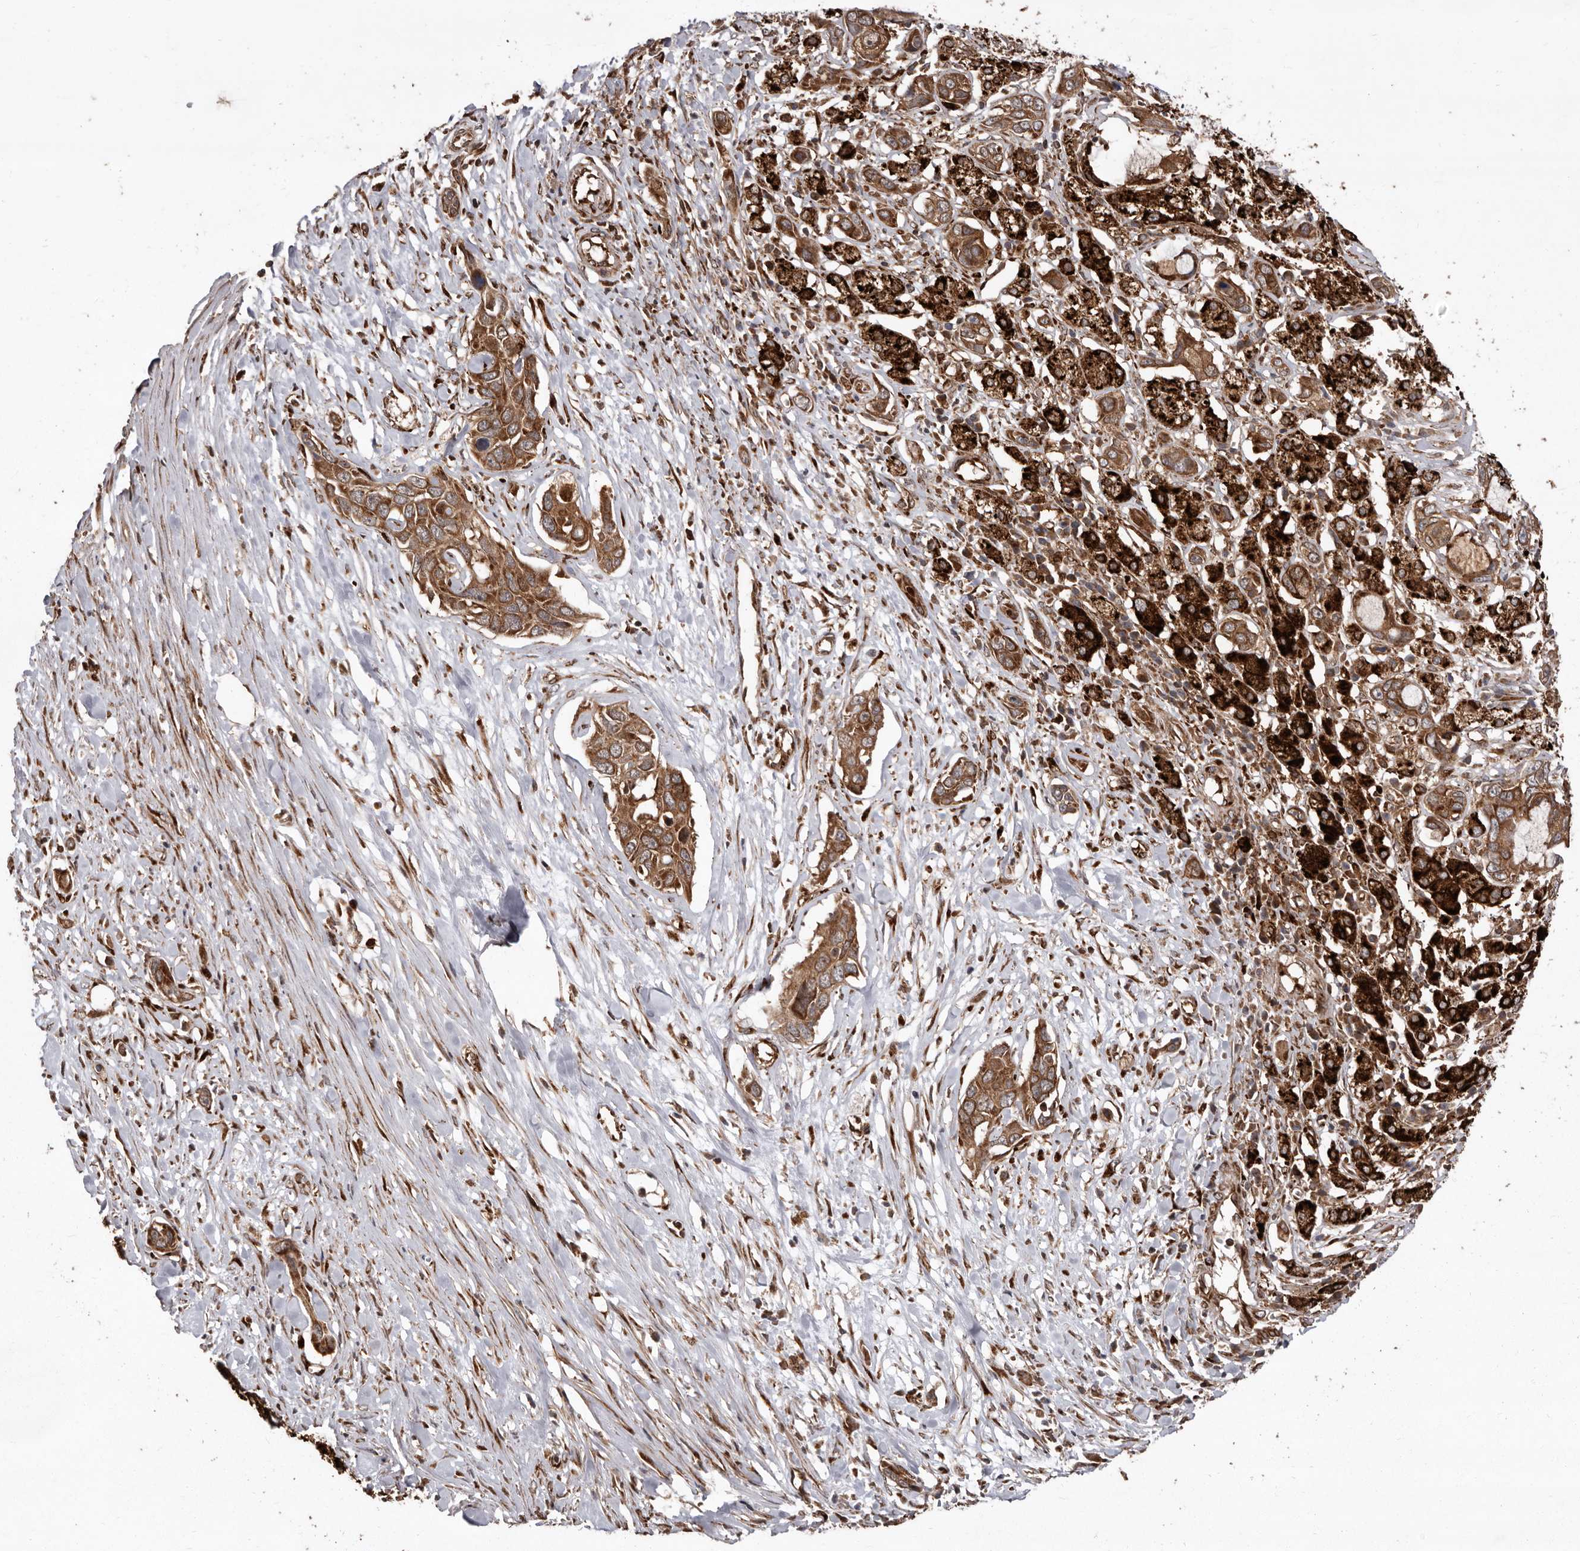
{"staining": {"intensity": "strong", "quantity": ">75%", "location": "cytoplasmic/membranous"}, "tissue": "pancreatic cancer", "cell_type": "Tumor cells", "image_type": "cancer", "snomed": [{"axis": "morphology", "description": "Adenocarcinoma, NOS"}, {"axis": "topography", "description": "Pancreas"}], "caption": "Protein staining shows strong cytoplasmic/membranous positivity in approximately >75% of tumor cells in pancreatic cancer.", "gene": "FLAD1", "patient": {"sex": "female", "age": 60}}